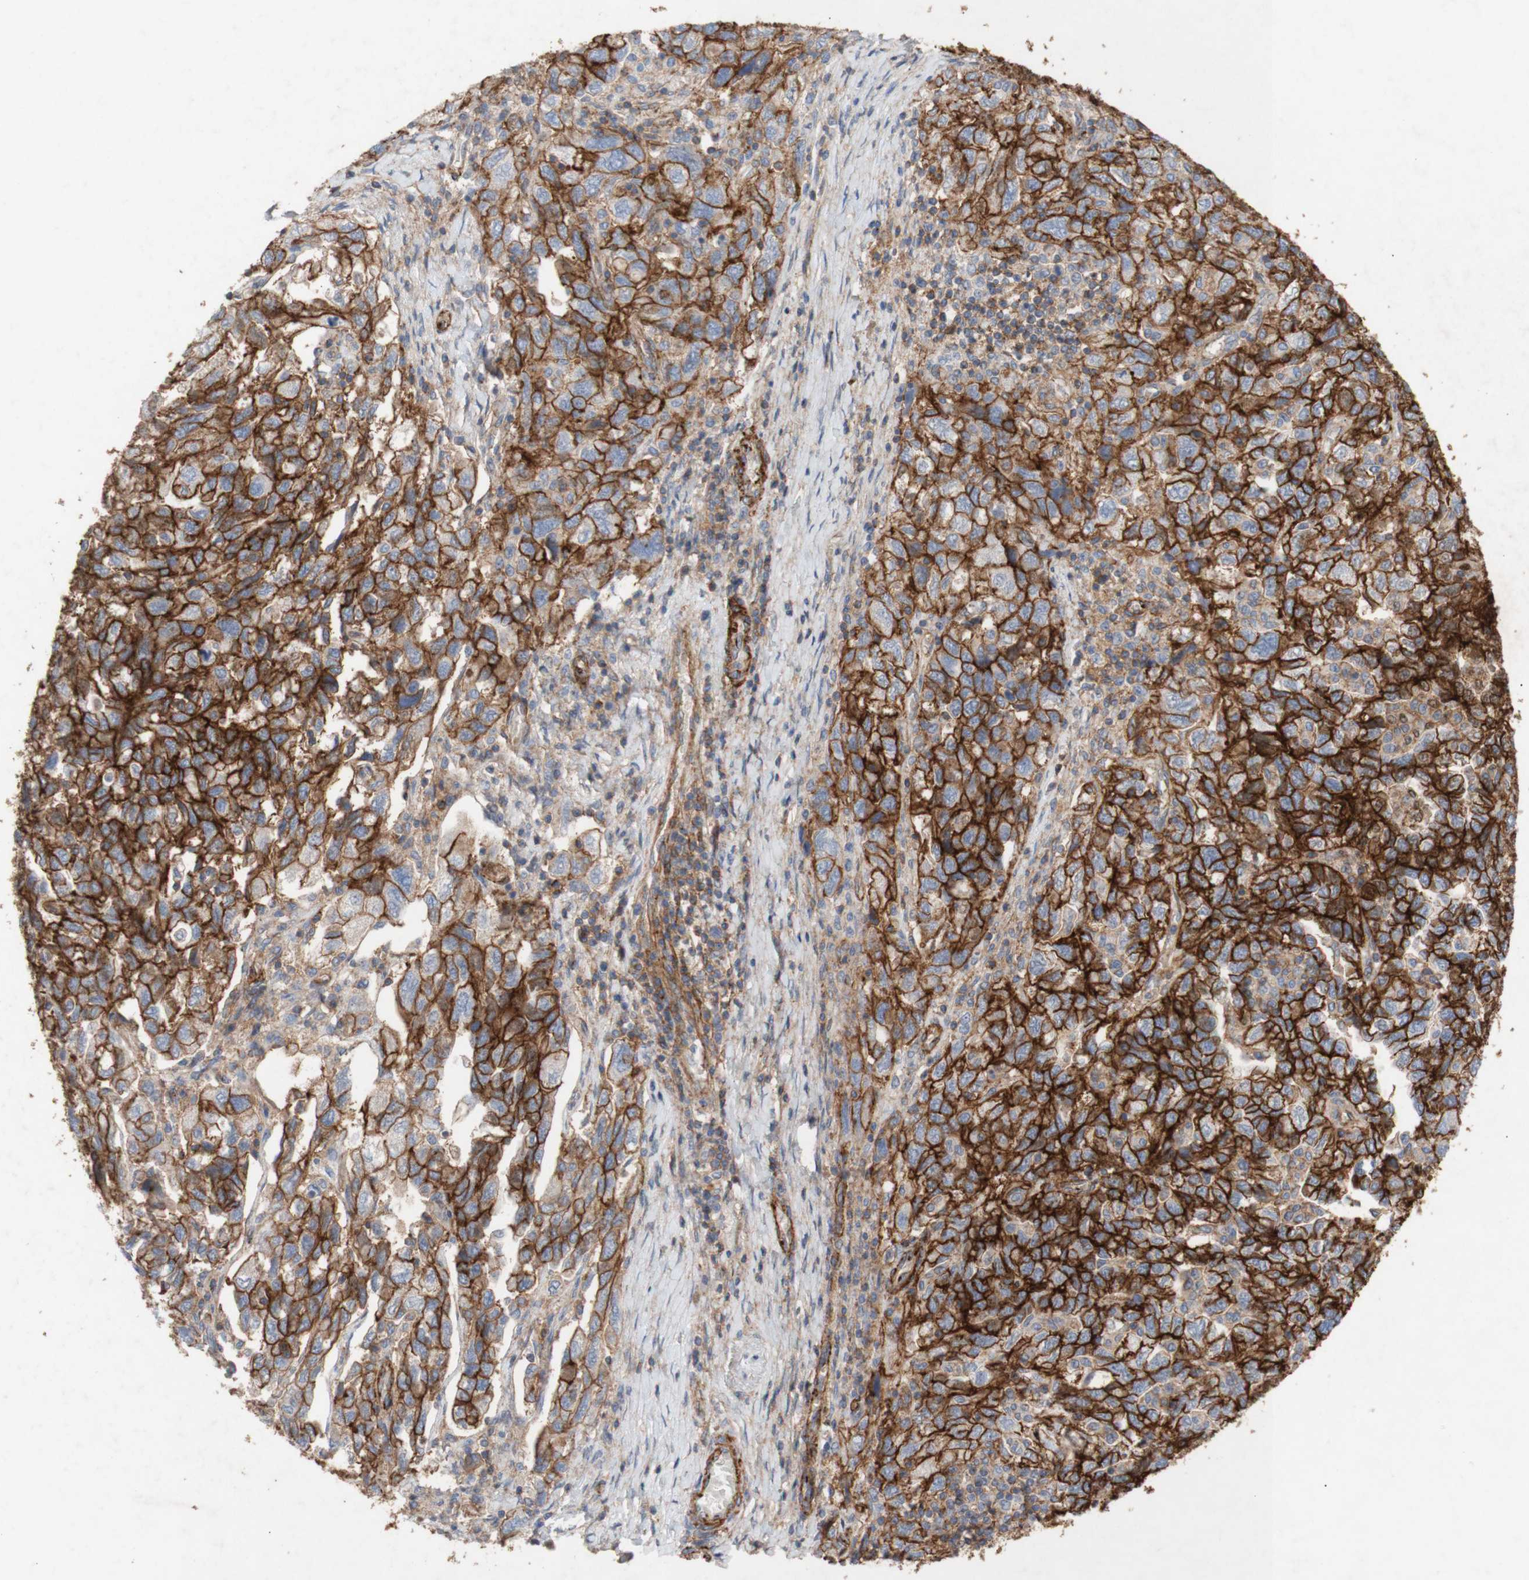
{"staining": {"intensity": "strong", "quantity": ">75%", "location": "cytoplasmic/membranous"}, "tissue": "ovarian cancer", "cell_type": "Tumor cells", "image_type": "cancer", "snomed": [{"axis": "morphology", "description": "Carcinoma, NOS"}, {"axis": "morphology", "description": "Cystadenocarcinoma, serous, NOS"}, {"axis": "topography", "description": "Ovary"}], "caption": "Immunohistochemistry (IHC) (DAB) staining of carcinoma (ovarian) reveals strong cytoplasmic/membranous protein positivity in about >75% of tumor cells. Ihc stains the protein of interest in brown and the nuclei are stained blue.", "gene": "ATP2A3", "patient": {"sex": "female", "age": 69}}